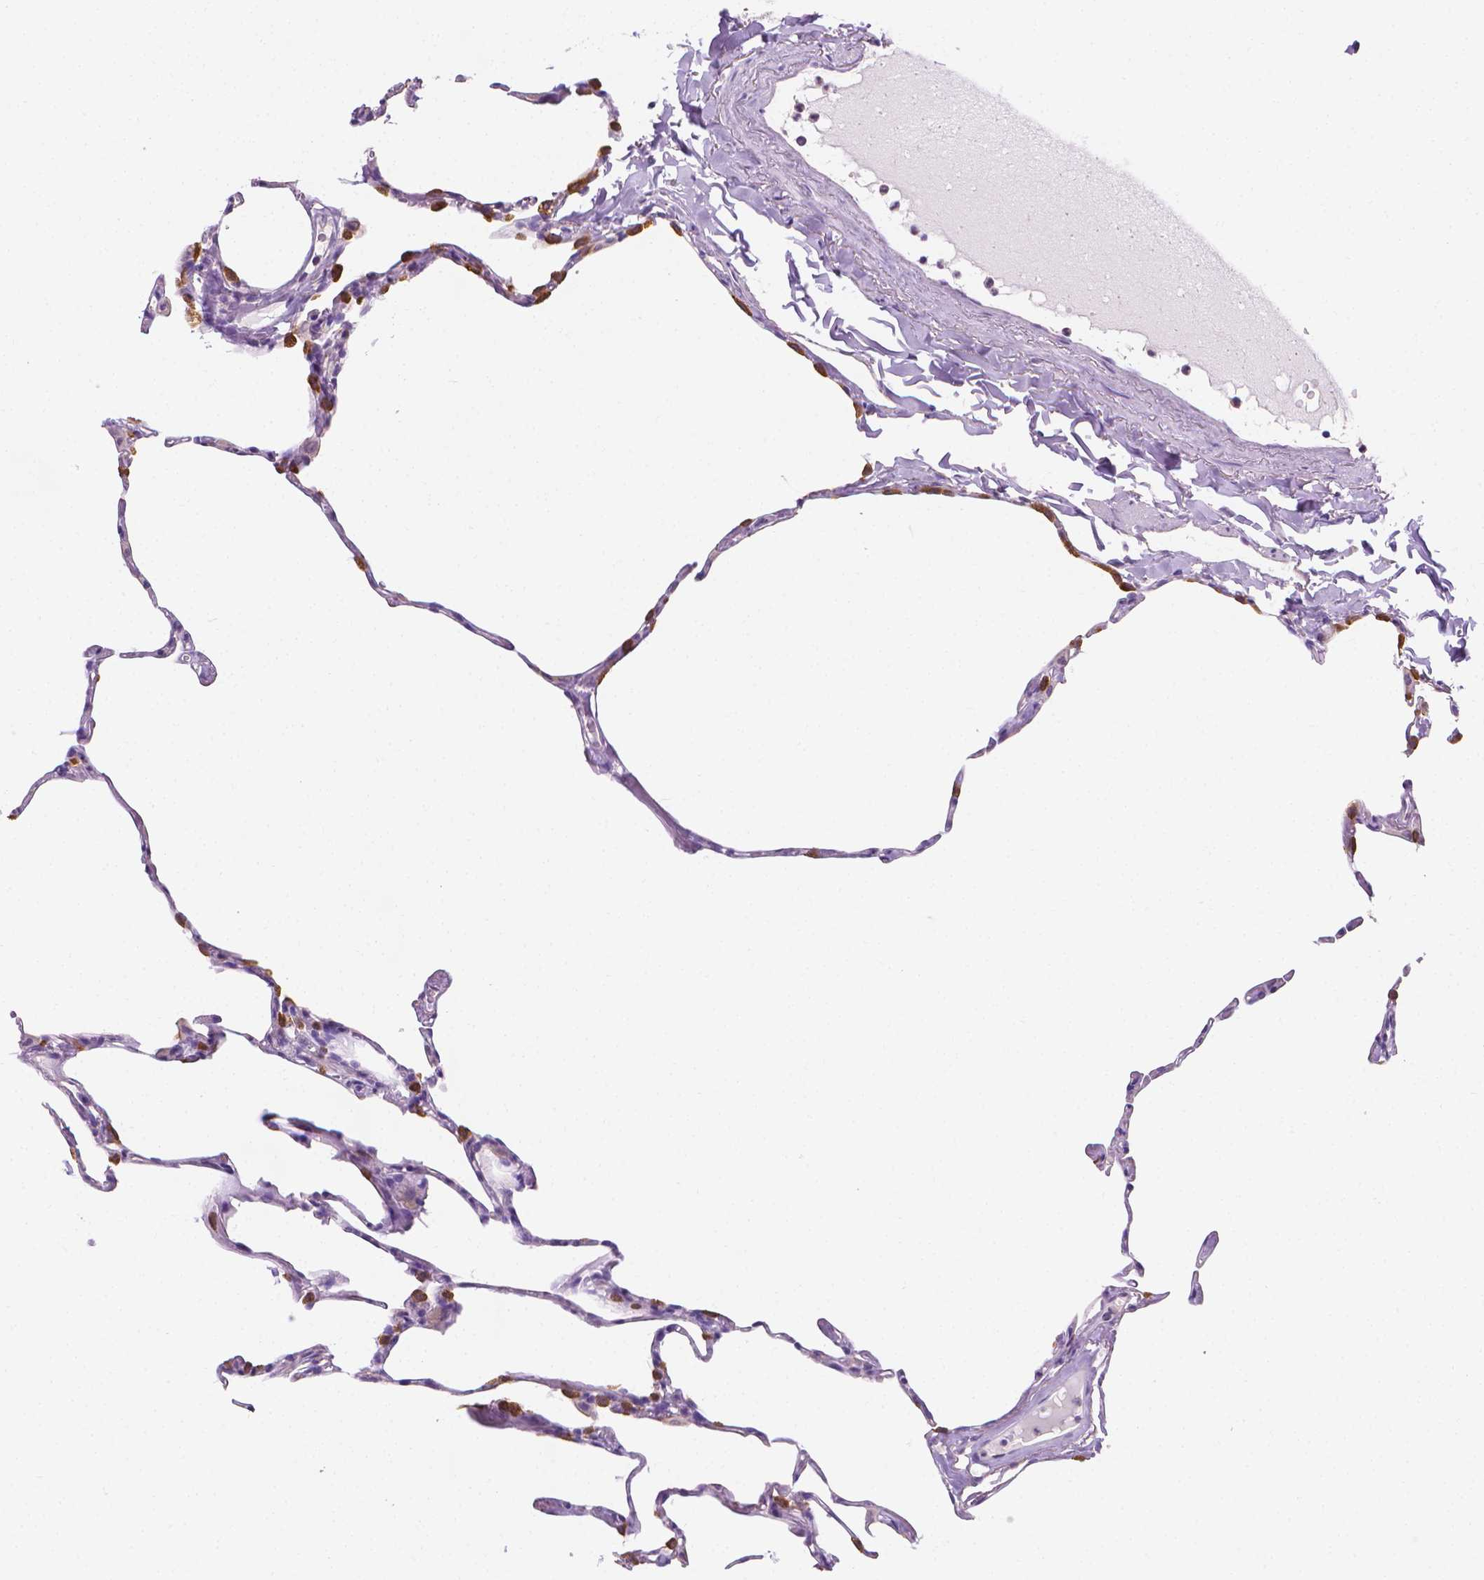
{"staining": {"intensity": "strong", "quantity": "<25%", "location": "cytoplasmic/membranous"}, "tissue": "lung", "cell_type": "Alveolar cells", "image_type": "normal", "snomed": [{"axis": "morphology", "description": "Normal tissue, NOS"}, {"axis": "topography", "description": "Lung"}], "caption": "Human lung stained for a protein (brown) demonstrates strong cytoplasmic/membranous positive positivity in approximately <25% of alveolar cells.", "gene": "FASN", "patient": {"sex": "male", "age": 65}}